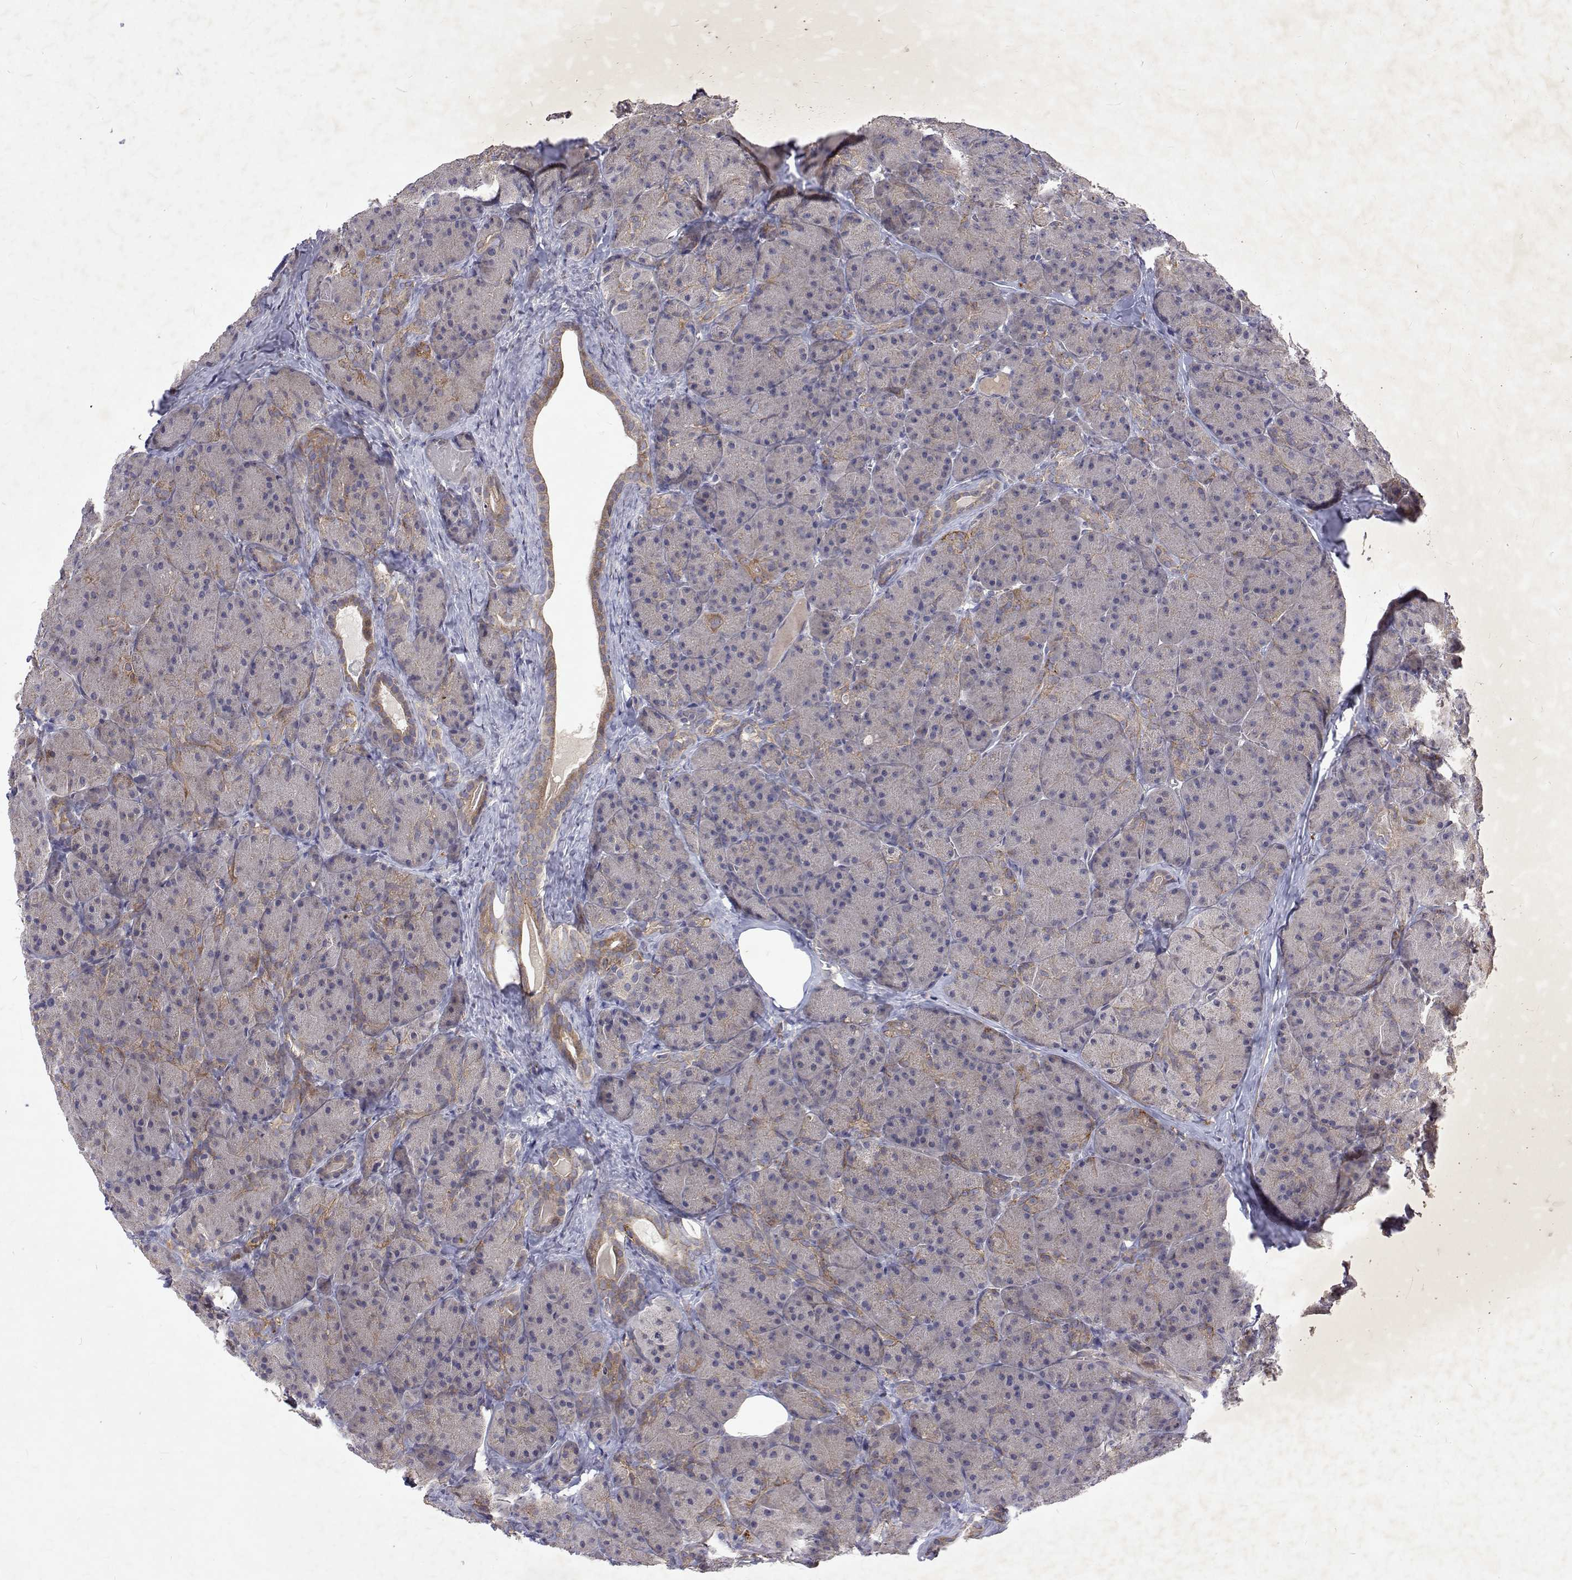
{"staining": {"intensity": "moderate", "quantity": "<25%", "location": "cytoplasmic/membranous"}, "tissue": "pancreas", "cell_type": "Exocrine glandular cells", "image_type": "normal", "snomed": [{"axis": "morphology", "description": "Normal tissue, NOS"}, {"axis": "topography", "description": "Pancreas"}], "caption": "High-magnification brightfield microscopy of normal pancreas stained with DAB (3,3'-diaminobenzidine) (brown) and counterstained with hematoxylin (blue). exocrine glandular cells exhibit moderate cytoplasmic/membranous positivity is present in about<25% of cells. (brown staining indicates protein expression, while blue staining denotes nuclei).", "gene": "ALKBH8", "patient": {"sex": "male", "age": 57}}